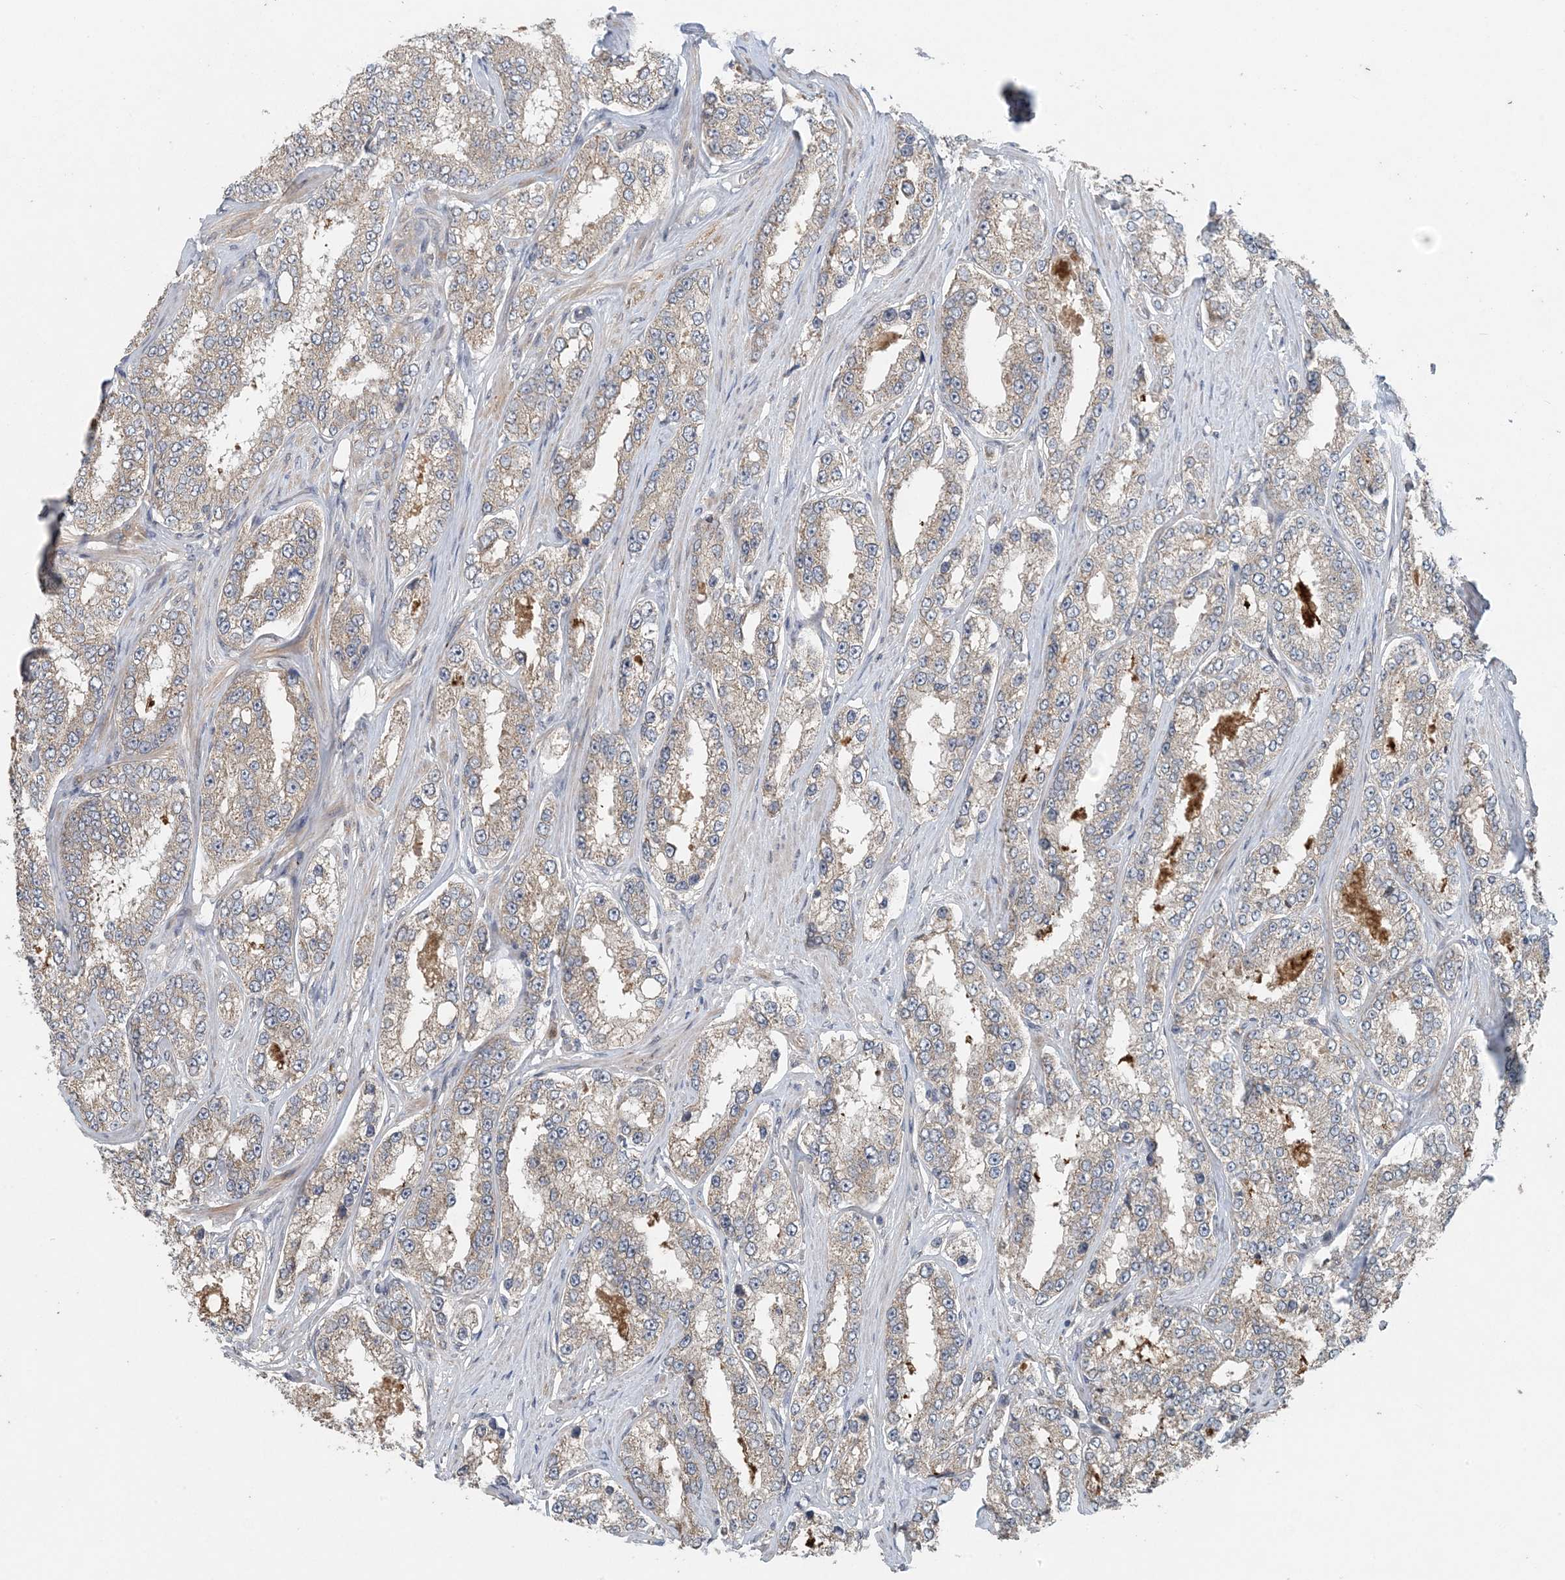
{"staining": {"intensity": "weak", "quantity": "25%-75%", "location": "cytoplasmic/membranous"}, "tissue": "prostate cancer", "cell_type": "Tumor cells", "image_type": "cancer", "snomed": [{"axis": "morphology", "description": "Normal tissue, NOS"}, {"axis": "morphology", "description": "Adenocarcinoma, High grade"}, {"axis": "topography", "description": "Prostate"}], "caption": "Immunohistochemistry (IHC) of human prostate cancer shows low levels of weak cytoplasmic/membranous staining in about 25%-75% of tumor cells.", "gene": "MYO9B", "patient": {"sex": "male", "age": 83}}